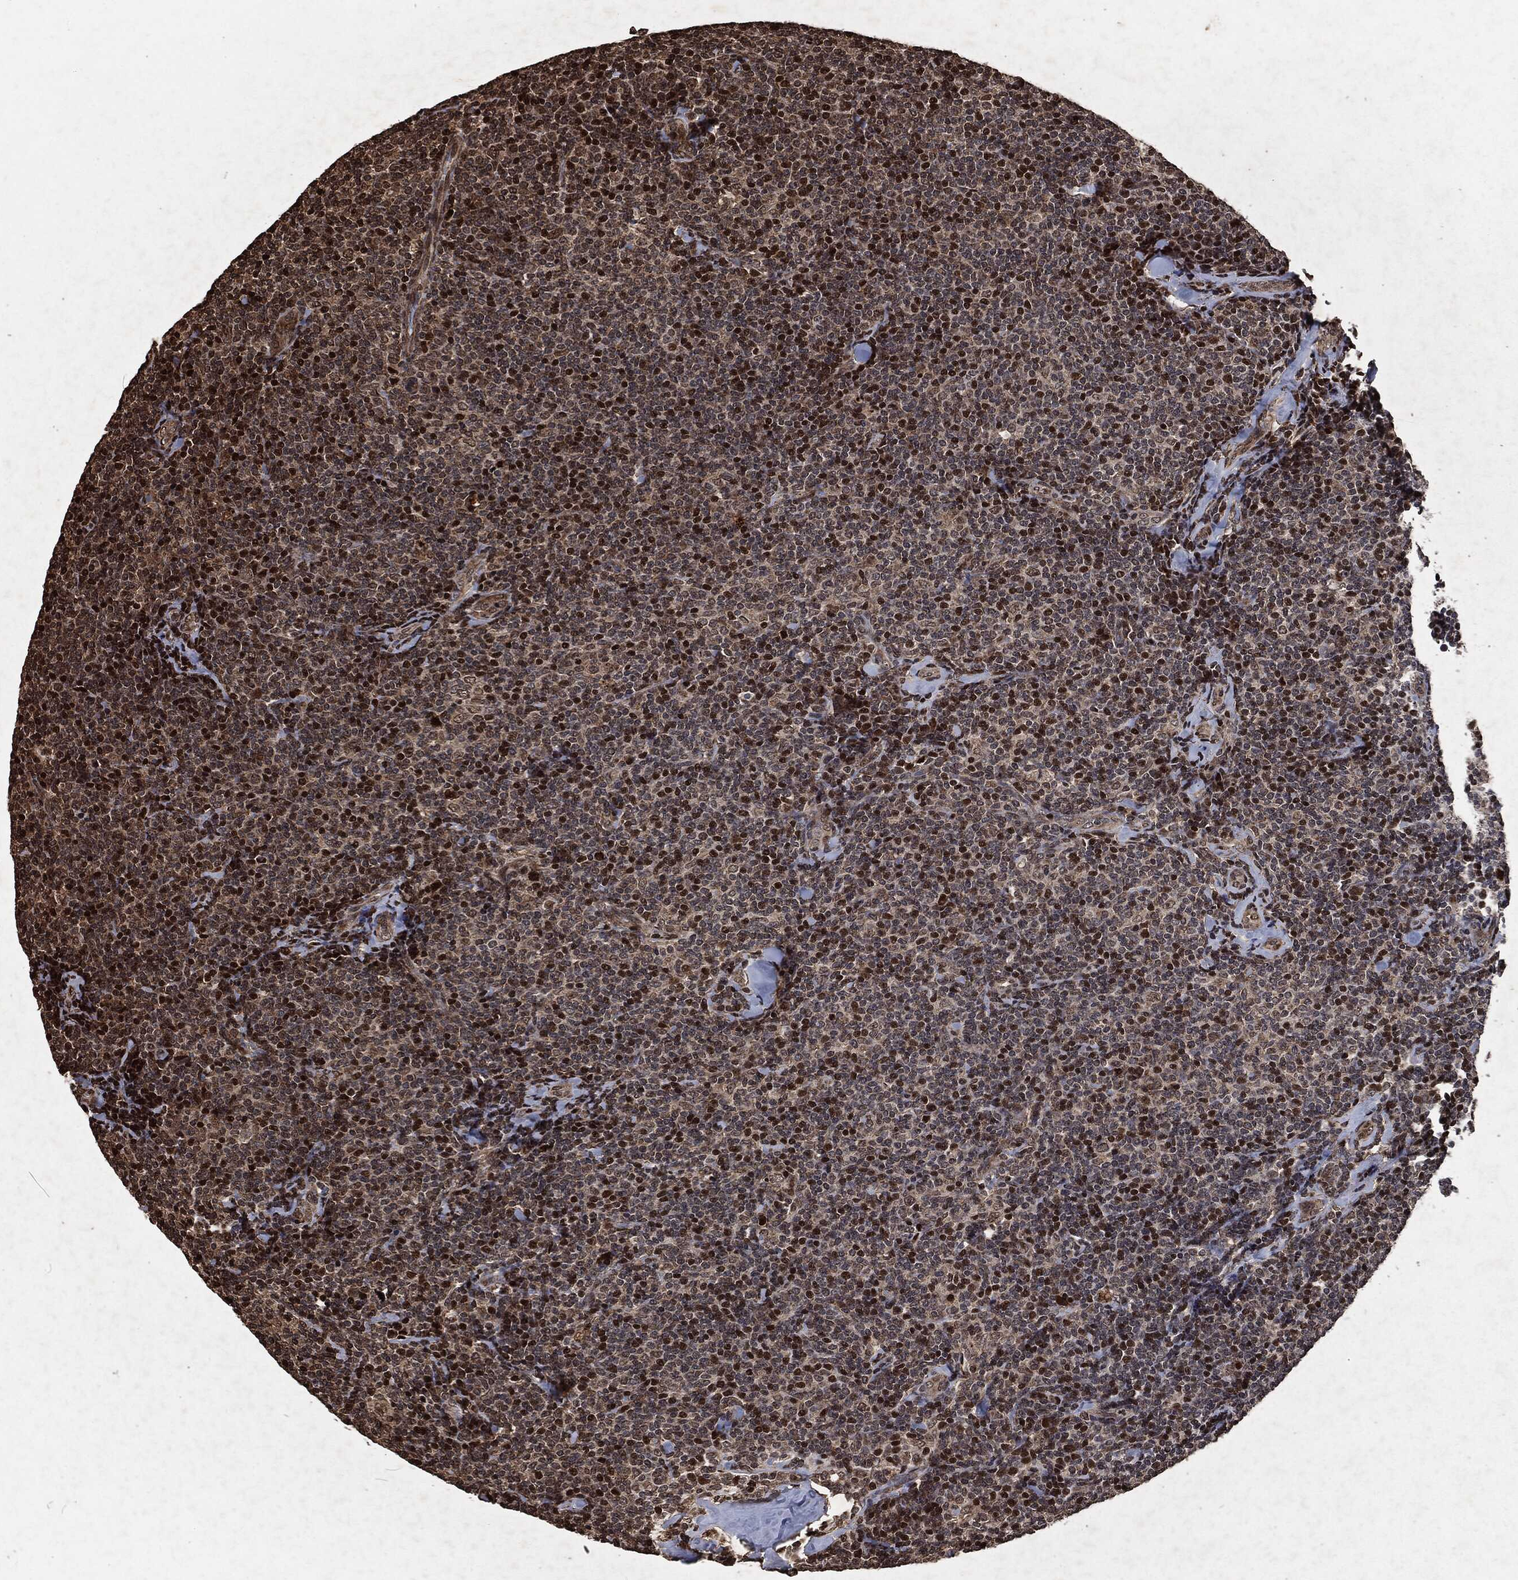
{"staining": {"intensity": "strong", "quantity": "<25%", "location": "nuclear"}, "tissue": "lymphoma", "cell_type": "Tumor cells", "image_type": "cancer", "snomed": [{"axis": "morphology", "description": "Malignant lymphoma, non-Hodgkin's type, Low grade"}, {"axis": "topography", "description": "Lymph node"}], "caption": "Immunohistochemistry (DAB (3,3'-diaminobenzidine)) staining of human lymphoma reveals strong nuclear protein staining in about <25% of tumor cells.", "gene": "SNAI1", "patient": {"sex": "female", "age": 56}}